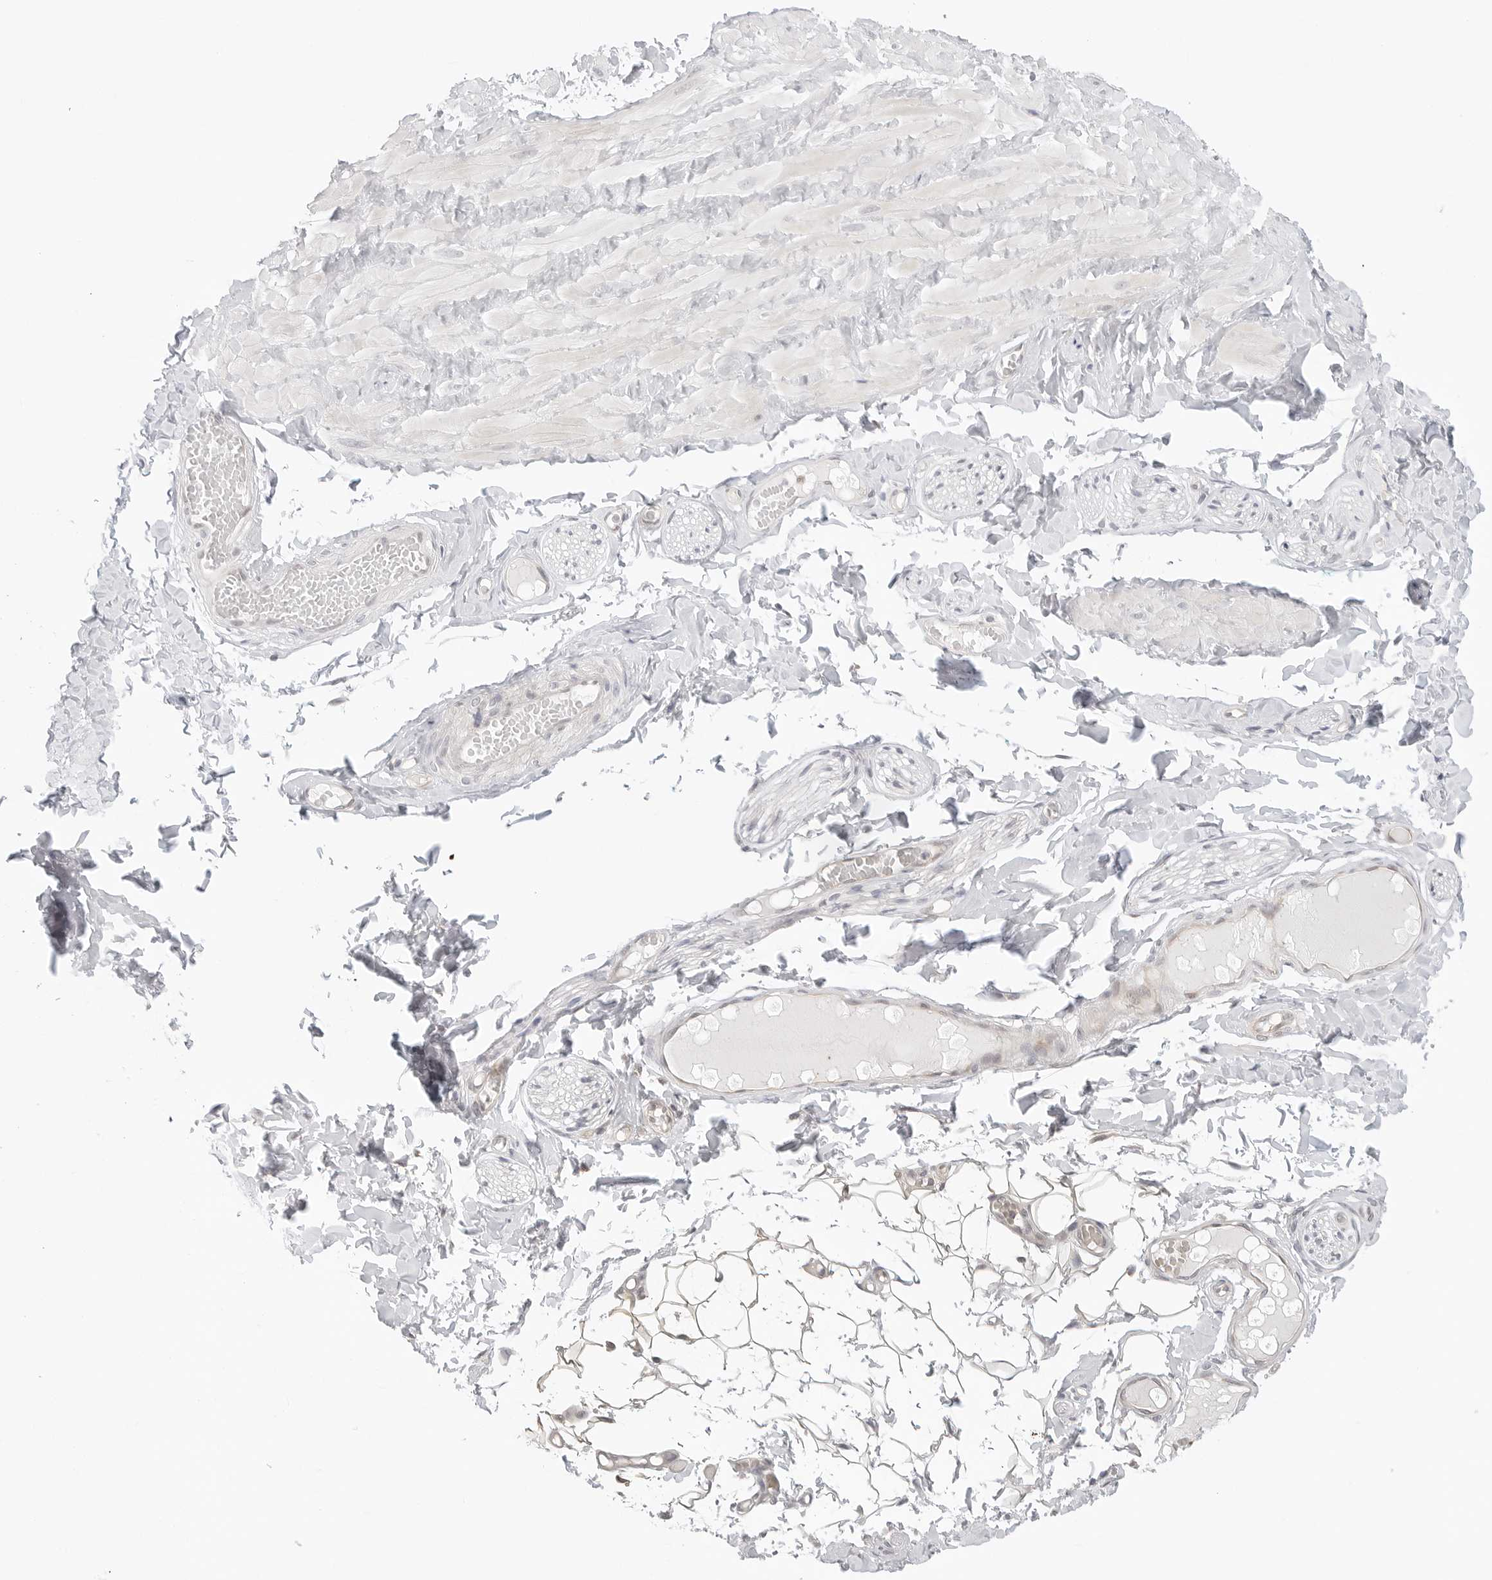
{"staining": {"intensity": "negative", "quantity": "none", "location": "none"}, "tissue": "adipose tissue", "cell_type": "Adipocytes", "image_type": "normal", "snomed": [{"axis": "morphology", "description": "Normal tissue, NOS"}, {"axis": "topography", "description": "Adipose tissue"}, {"axis": "topography", "description": "Vascular tissue"}, {"axis": "topography", "description": "Peripheral nerve tissue"}], "caption": "IHC micrograph of benign adipose tissue: adipose tissue stained with DAB (3,3'-diaminobenzidine) demonstrates no significant protein positivity in adipocytes.", "gene": "NUDC", "patient": {"sex": "male", "age": 25}}